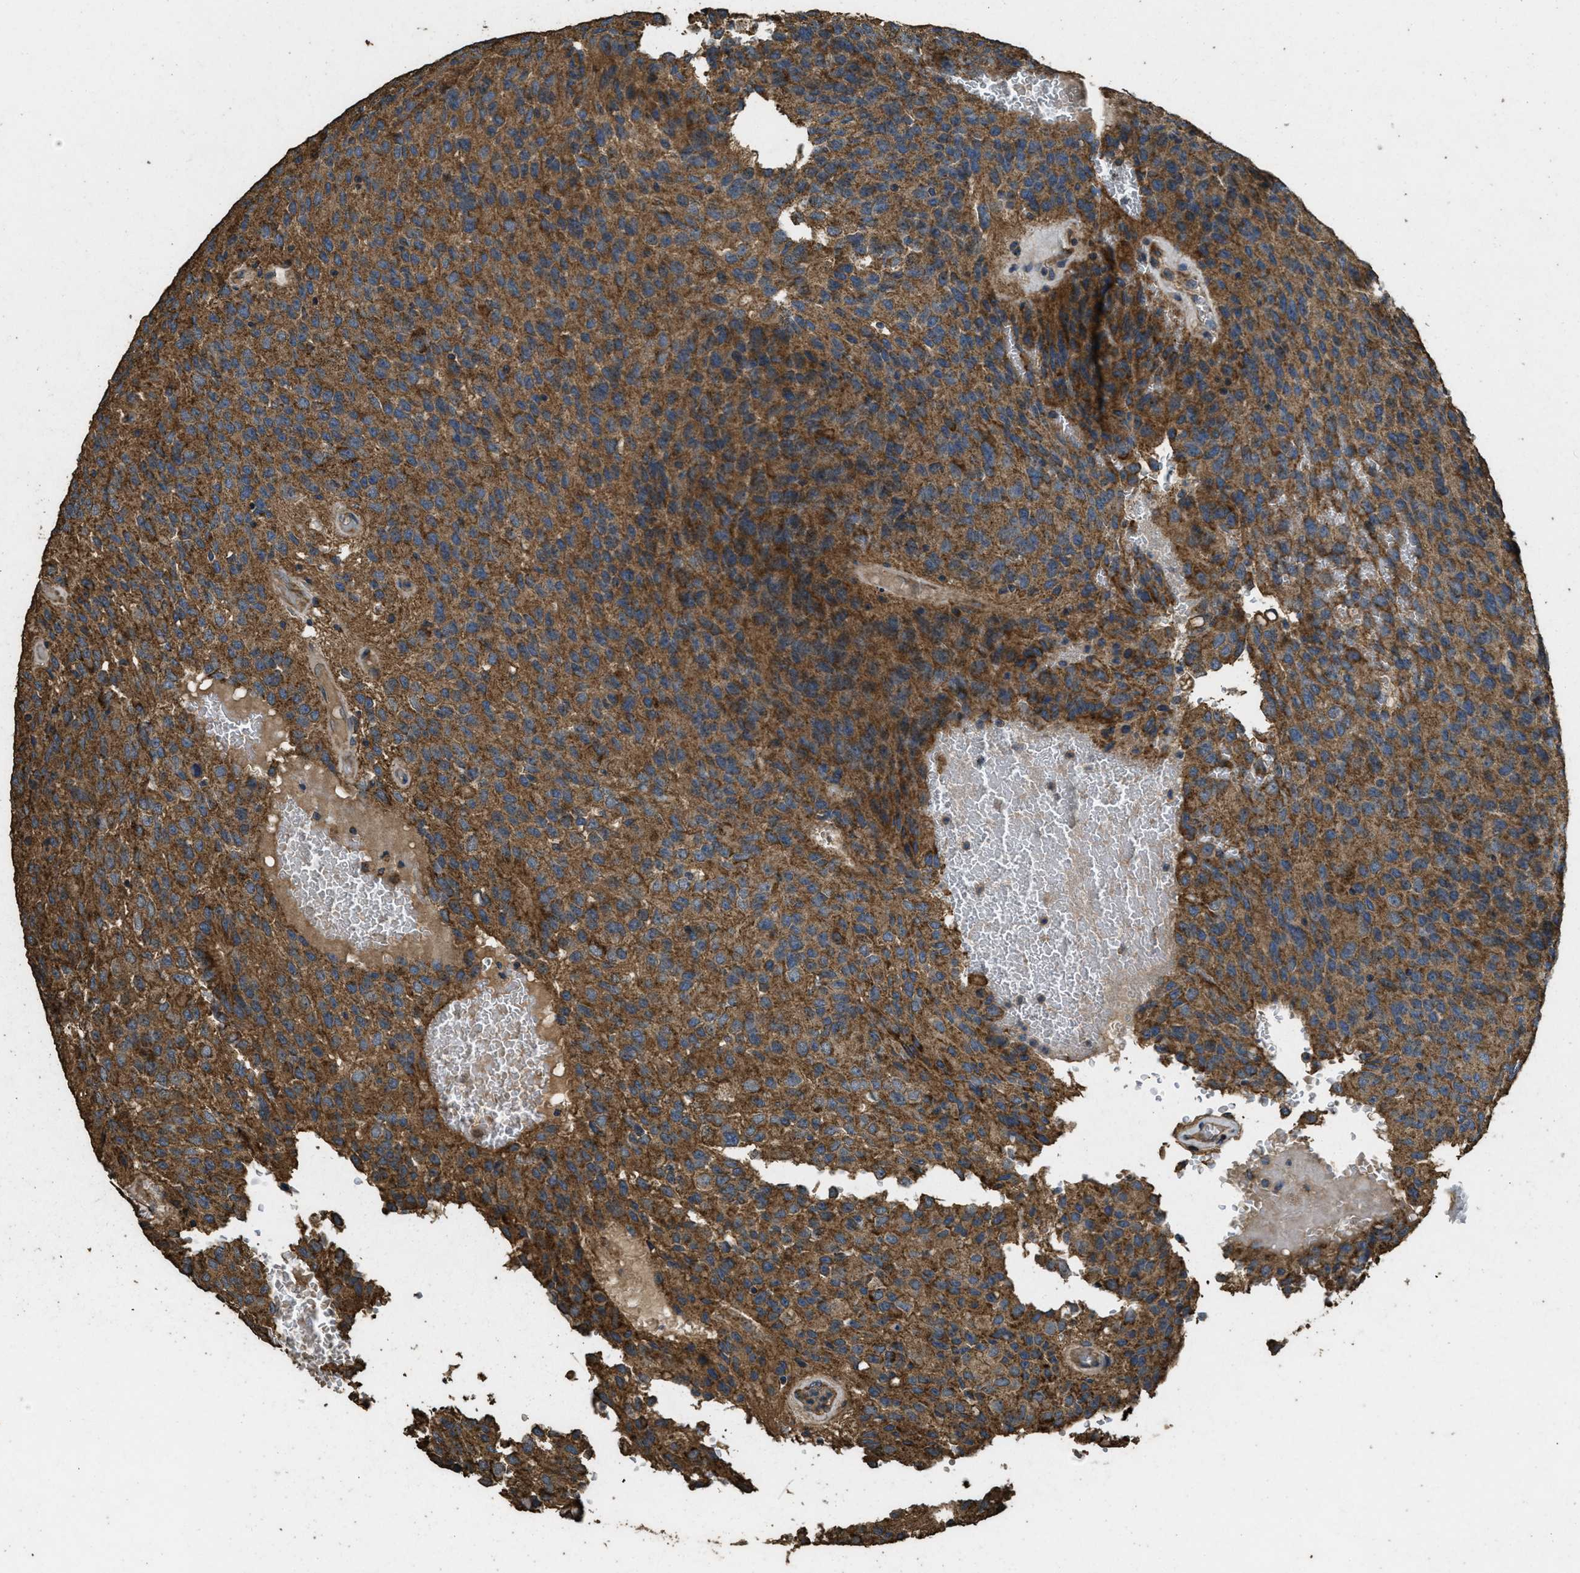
{"staining": {"intensity": "strong", "quantity": ">75%", "location": "cytoplasmic/membranous"}, "tissue": "glioma", "cell_type": "Tumor cells", "image_type": "cancer", "snomed": [{"axis": "morphology", "description": "Glioma, malignant, High grade"}, {"axis": "topography", "description": "Brain"}], "caption": "Protein expression analysis of human malignant glioma (high-grade) reveals strong cytoplasmic/membranous staining in about >75% of tumor cells.", "gene": "CYRIA", "patient": {"sex": "male", "age": 32}}